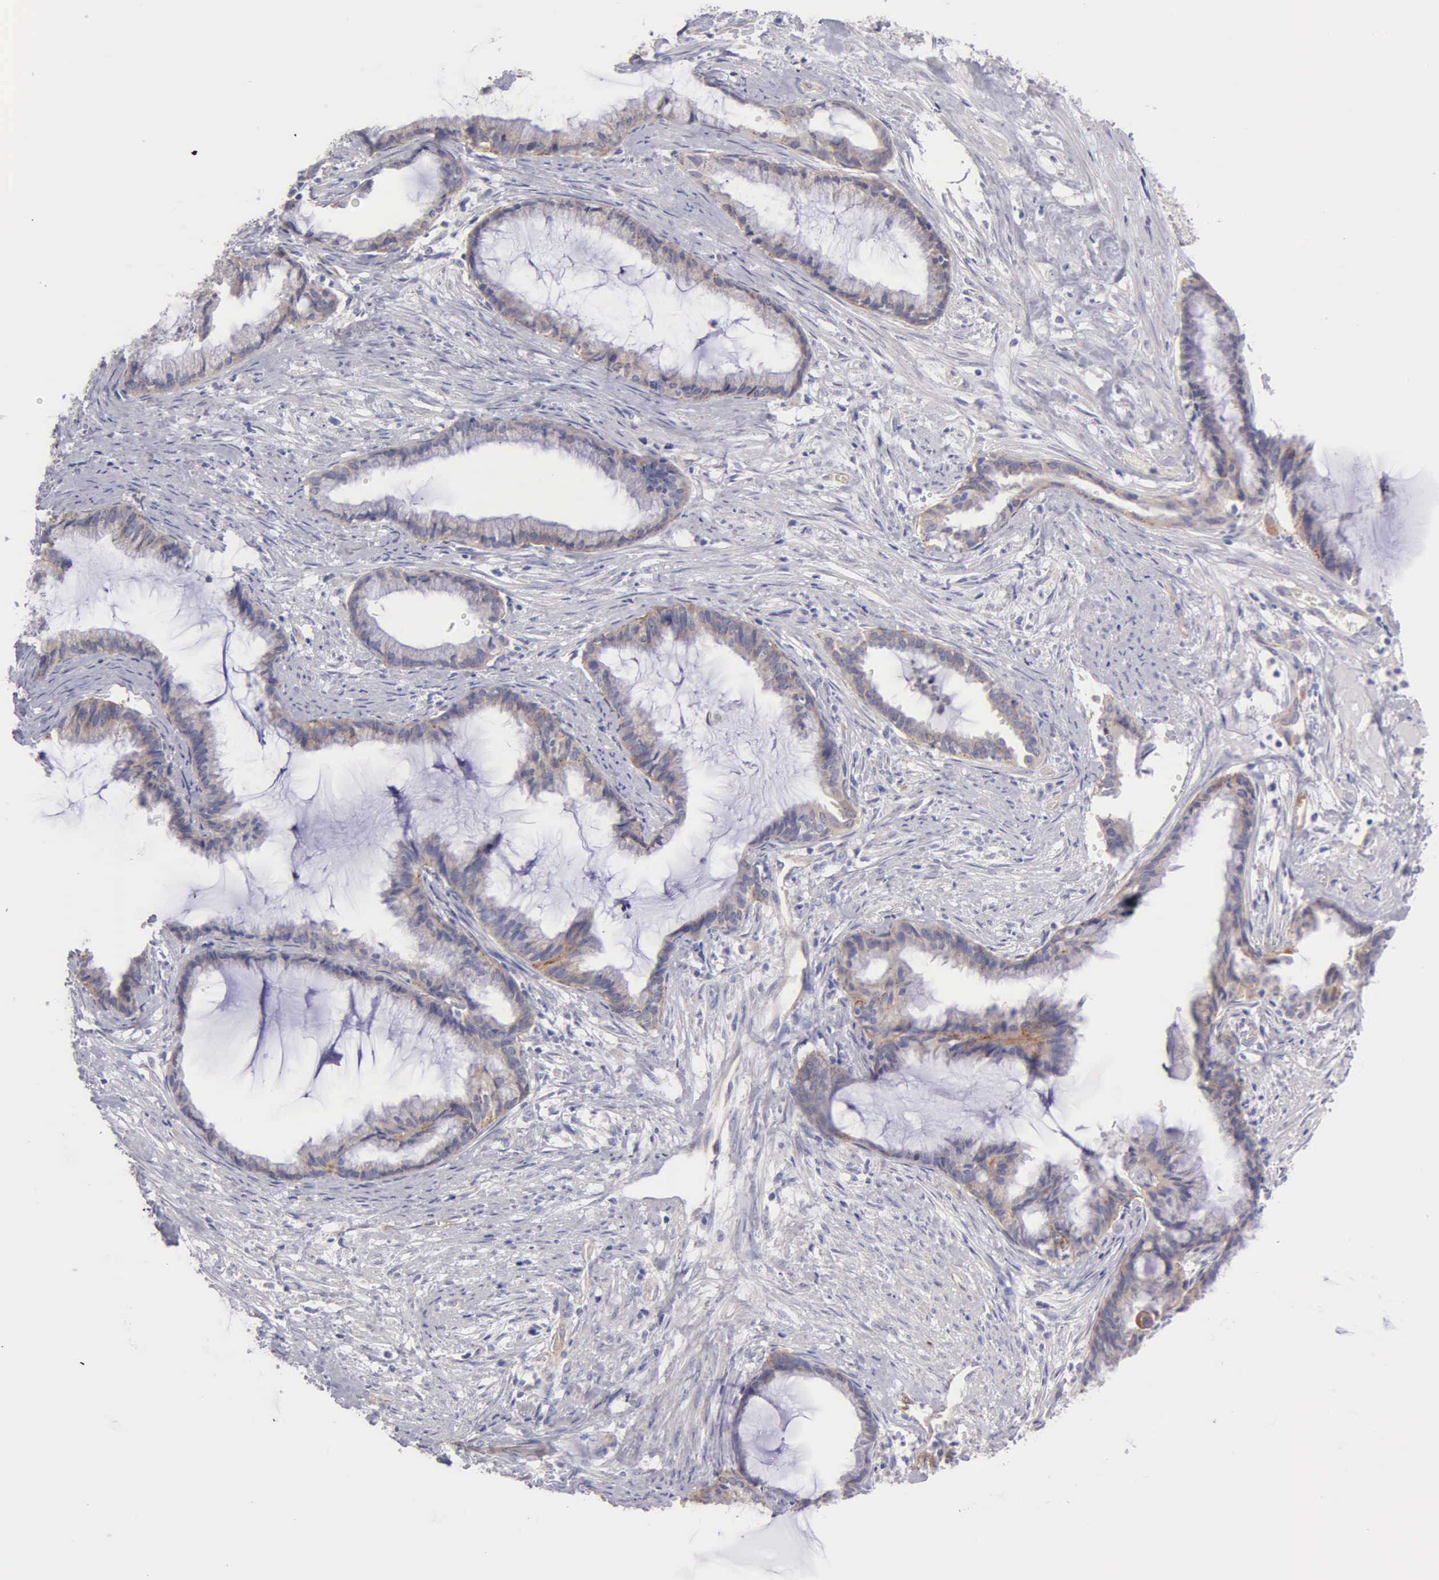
{"staining": {"intensity": "weak", "quantity": "<25%", "location": "cytoplasmic/membranous"}, "tissue": "endometrial cancer", "cell_type": "Tumor cells", "image_type": "cancer", "snomed": [{"axis": "morphology", "description": "Adenocarcinoma, NOS"}, {"axis": "topography", "description": "Endometrium"}], "caption": "Tumor cells are negative for brown protein staining in endometrial cancer.", "gene": "APP", "patient": {"sex": "female", "age": 86}}